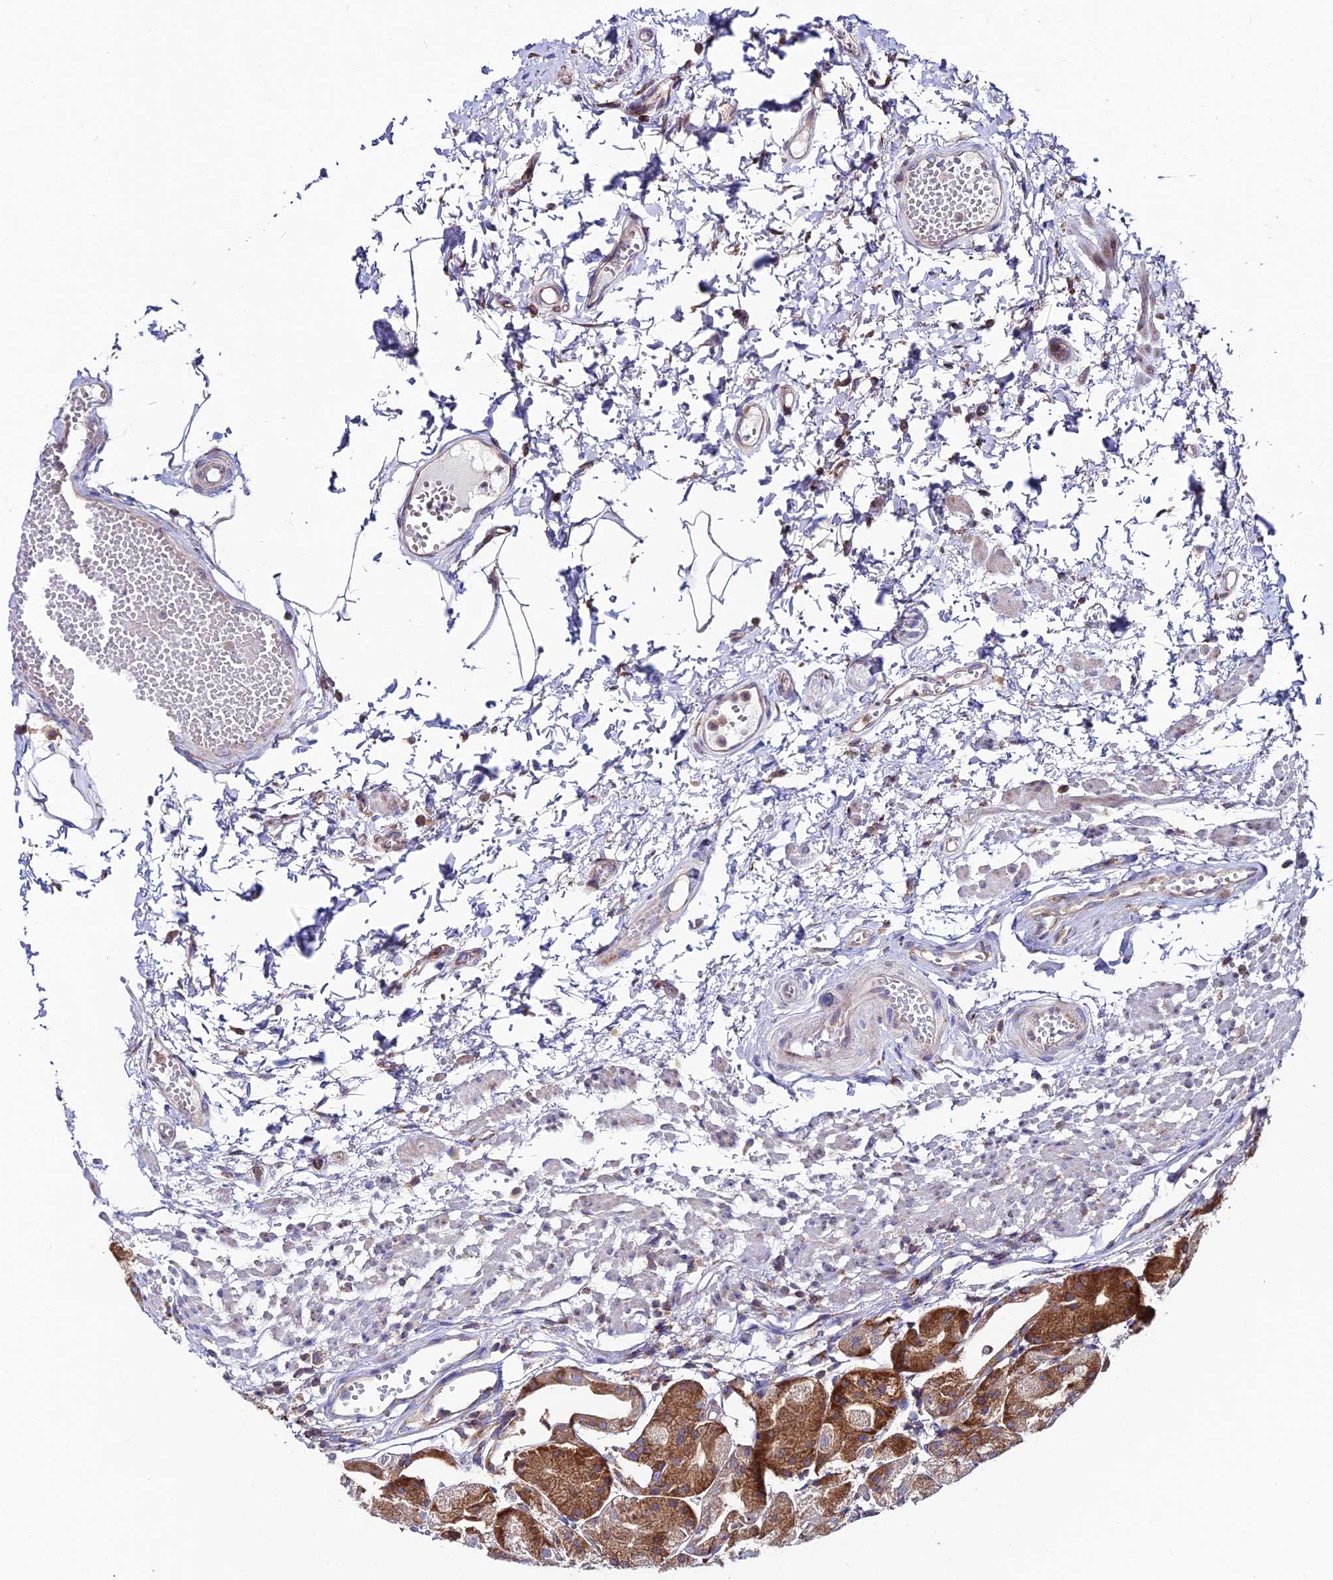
{"staining": {"intensity": "strong", "quantity": "25%-75%", "location": "cytoplasmic/membranous"}, "tissue": "stomach", "cell_type": "Glandular cells", "image_type": "normal", "snomed": [{"axis": "morphology", "description": "Normal tissue, NOS"}, {"axis": "topography", "description": "Stomach, upper"}], "caption": "Immunohistochemistry (IHC) (DAB (3,3'-diaminobenzidine)) staining of benign human stomach displays strong cytoplasmic/membranous protein staining in about 25%-75% of glandular cells. (DAB (3,3'-diaminobenzidine) IHC with brightfield microscopy, high magnification).", "gene": "EIF3K", "patient": {"sex": "male", "age": 72}}